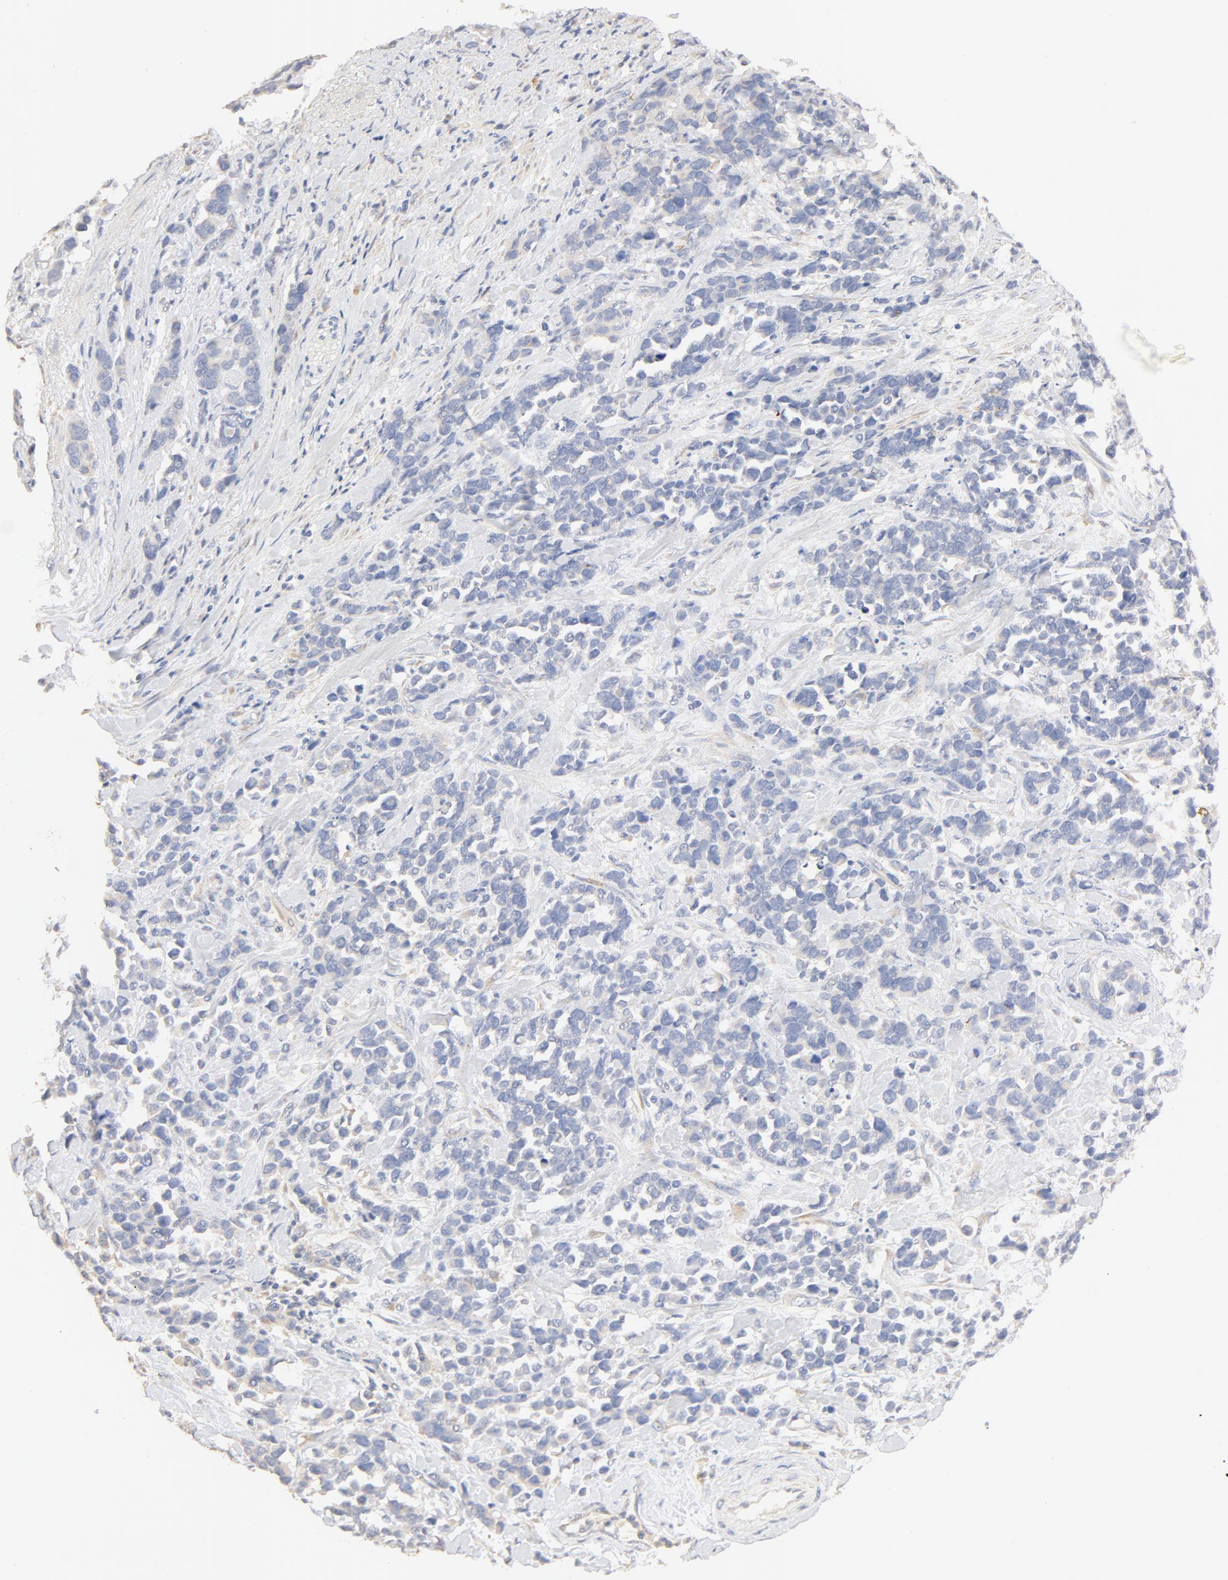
{"staining": {"intensity": "negative", "quantity": "none", "location": "none"}, "tissue": "stomach cancer", "cell_type": "Tumor cells", "image_type": "cancer", "snomed": [{"axis": "morphology", "description": "Adenocarcinoma, NOS"}, {"axis": "topography", "description": "Stomach, upper"}], "caption": "High magnification brightfield microscopy of adenocarcinoma (stomach) stained with DAB (3,3'-diaminobenzidine) (brown) and counterstained with hematoxylin (blue): tumor cells show no significant positivity.", "gene": "FCGBP", "patient": {"sex": "male", "age": 71}}